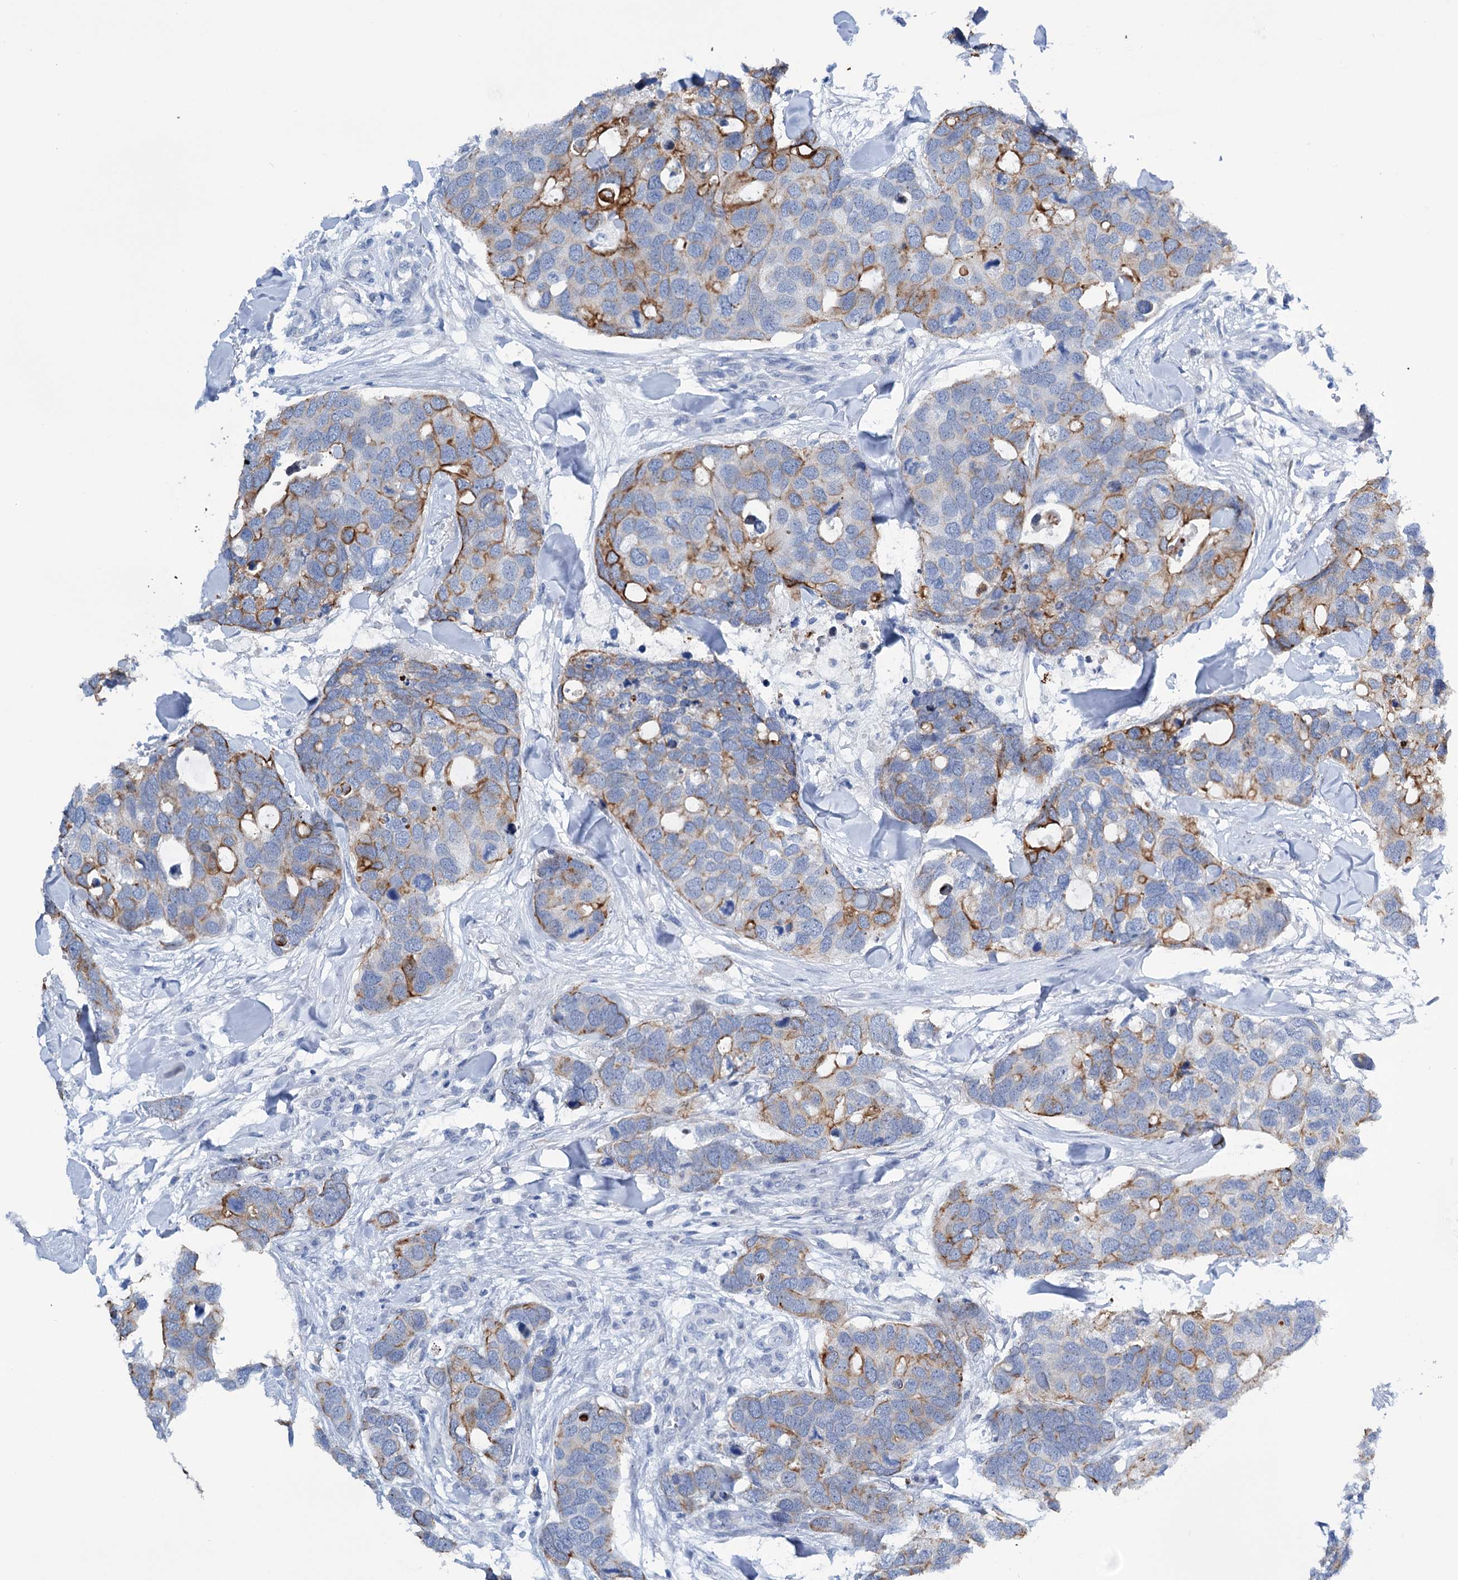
{"staining": {"intensity": "moderate", "quantity": "25%-75%", "location": "cytoplasmic/membranous"}, "tissue": "breast cancer", "cell_type": "Tumor cells", "image_type": "cancer", "snomed": [{"axis": "morphology", "description": "Duct carcinoma"}, {"axis": "topography", "description": "Breast"}], "caption": "The histopathology image reveals staining of breast cancer (intraductal carcinoma), revealing moderate cytoplasmic/membranous protein expression (brown color) within tumor cells.", "gene": "FAAP20", "patient": {"sex": "female", "age": 83}}